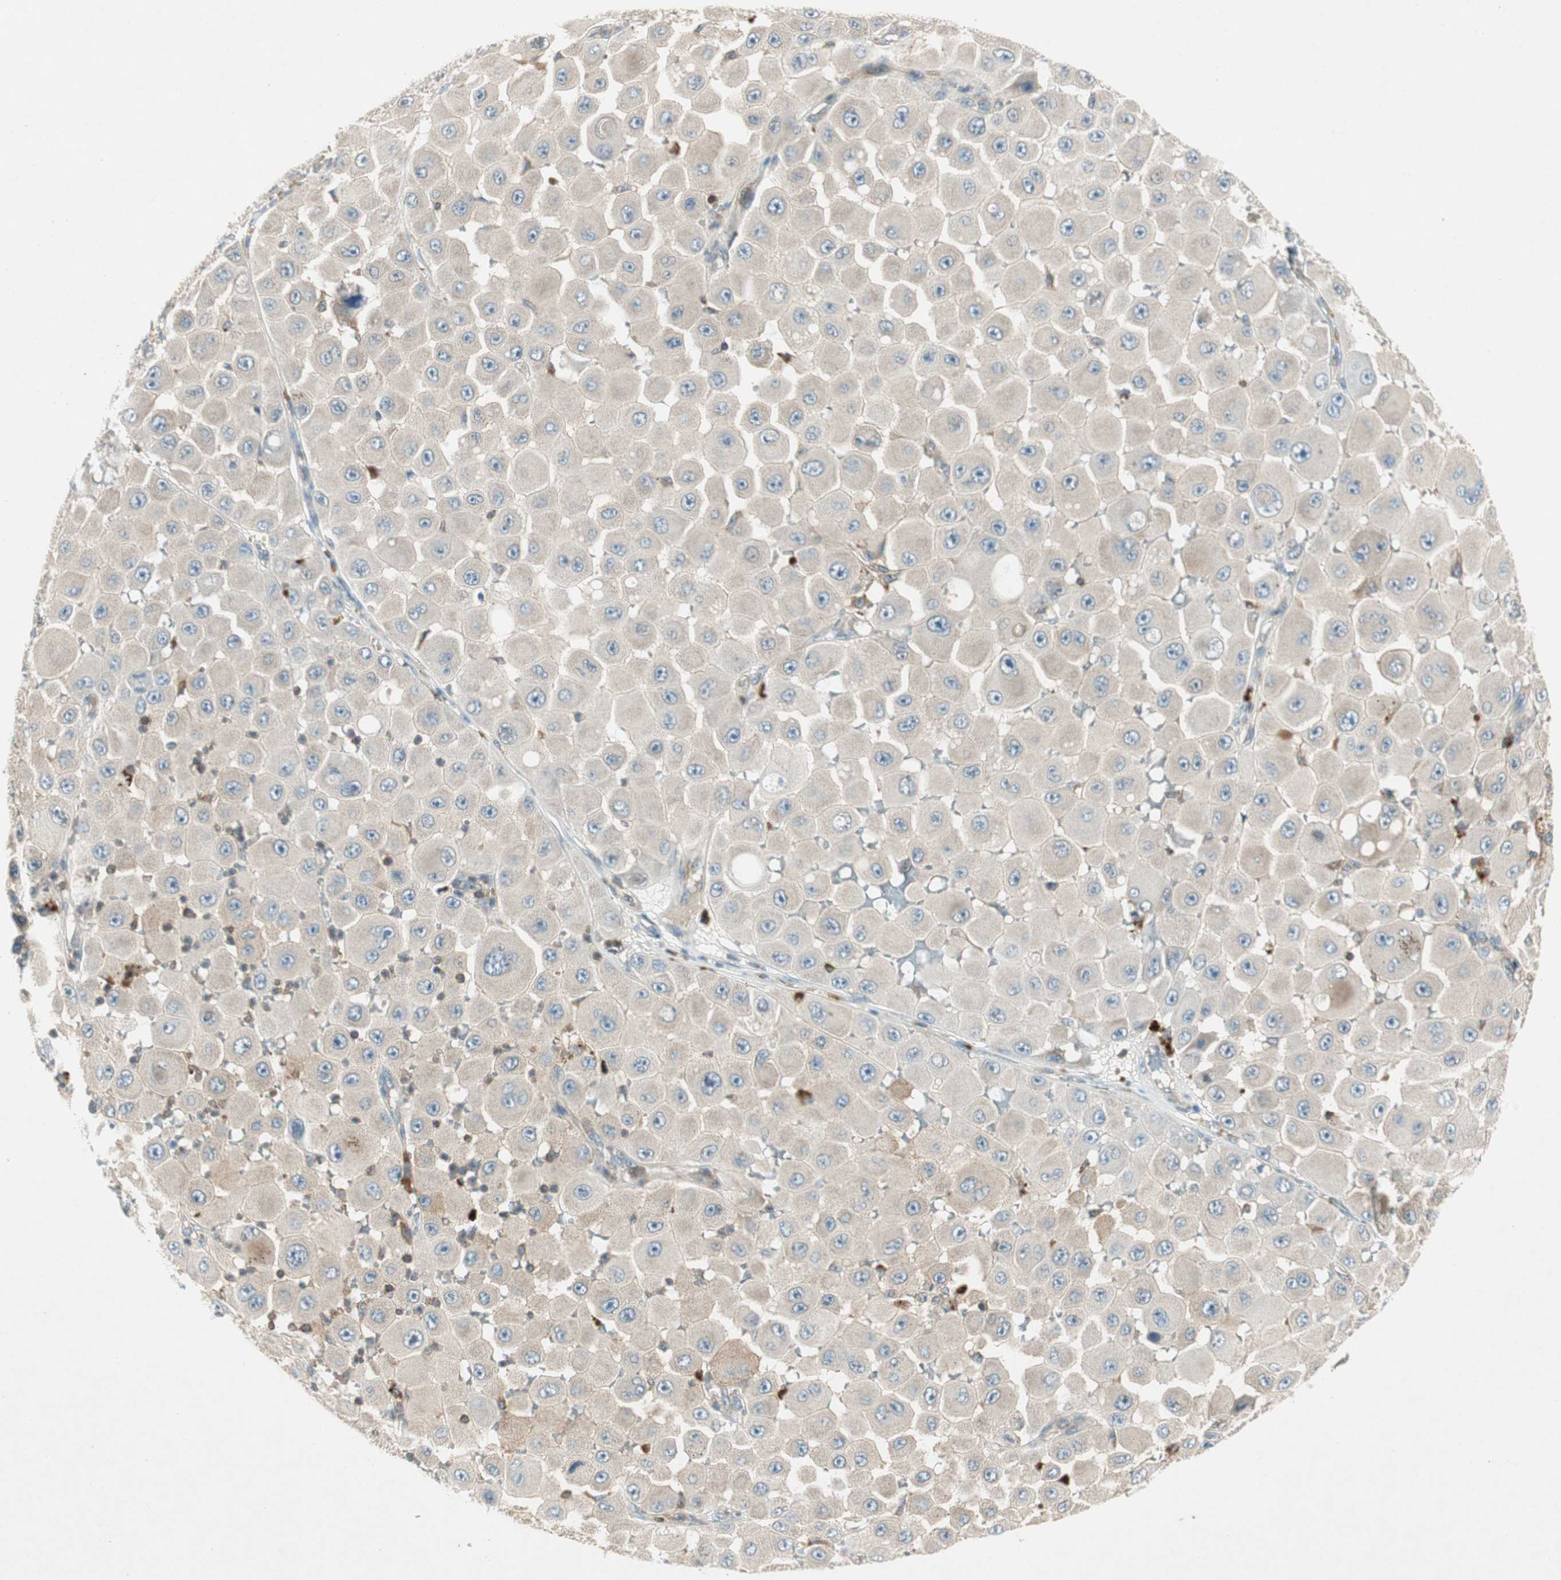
{"staining": {"intensity": "weak", "quantity": ">75%", "location": "cytoplasmic/membranous"}, "tissue": "melanoma", "cell_type": "Tumor cells", "image_type": "cancer", "snomed": [{"axis": "morphology", "description": "Malignant melanoma, NOS"}, {"axis": "topography", "description": "Skin"}], "caption": "Weak cytoplasmic/membranous positivity is present in about >75% of tumor cells in malignant melanoma. (DAB (3,3'-diaminobenzidine) = brown stain, brightfield microscopy at high magnification).", "gene": "CHADL", "patient": {"sex": "female", "age": 81}}